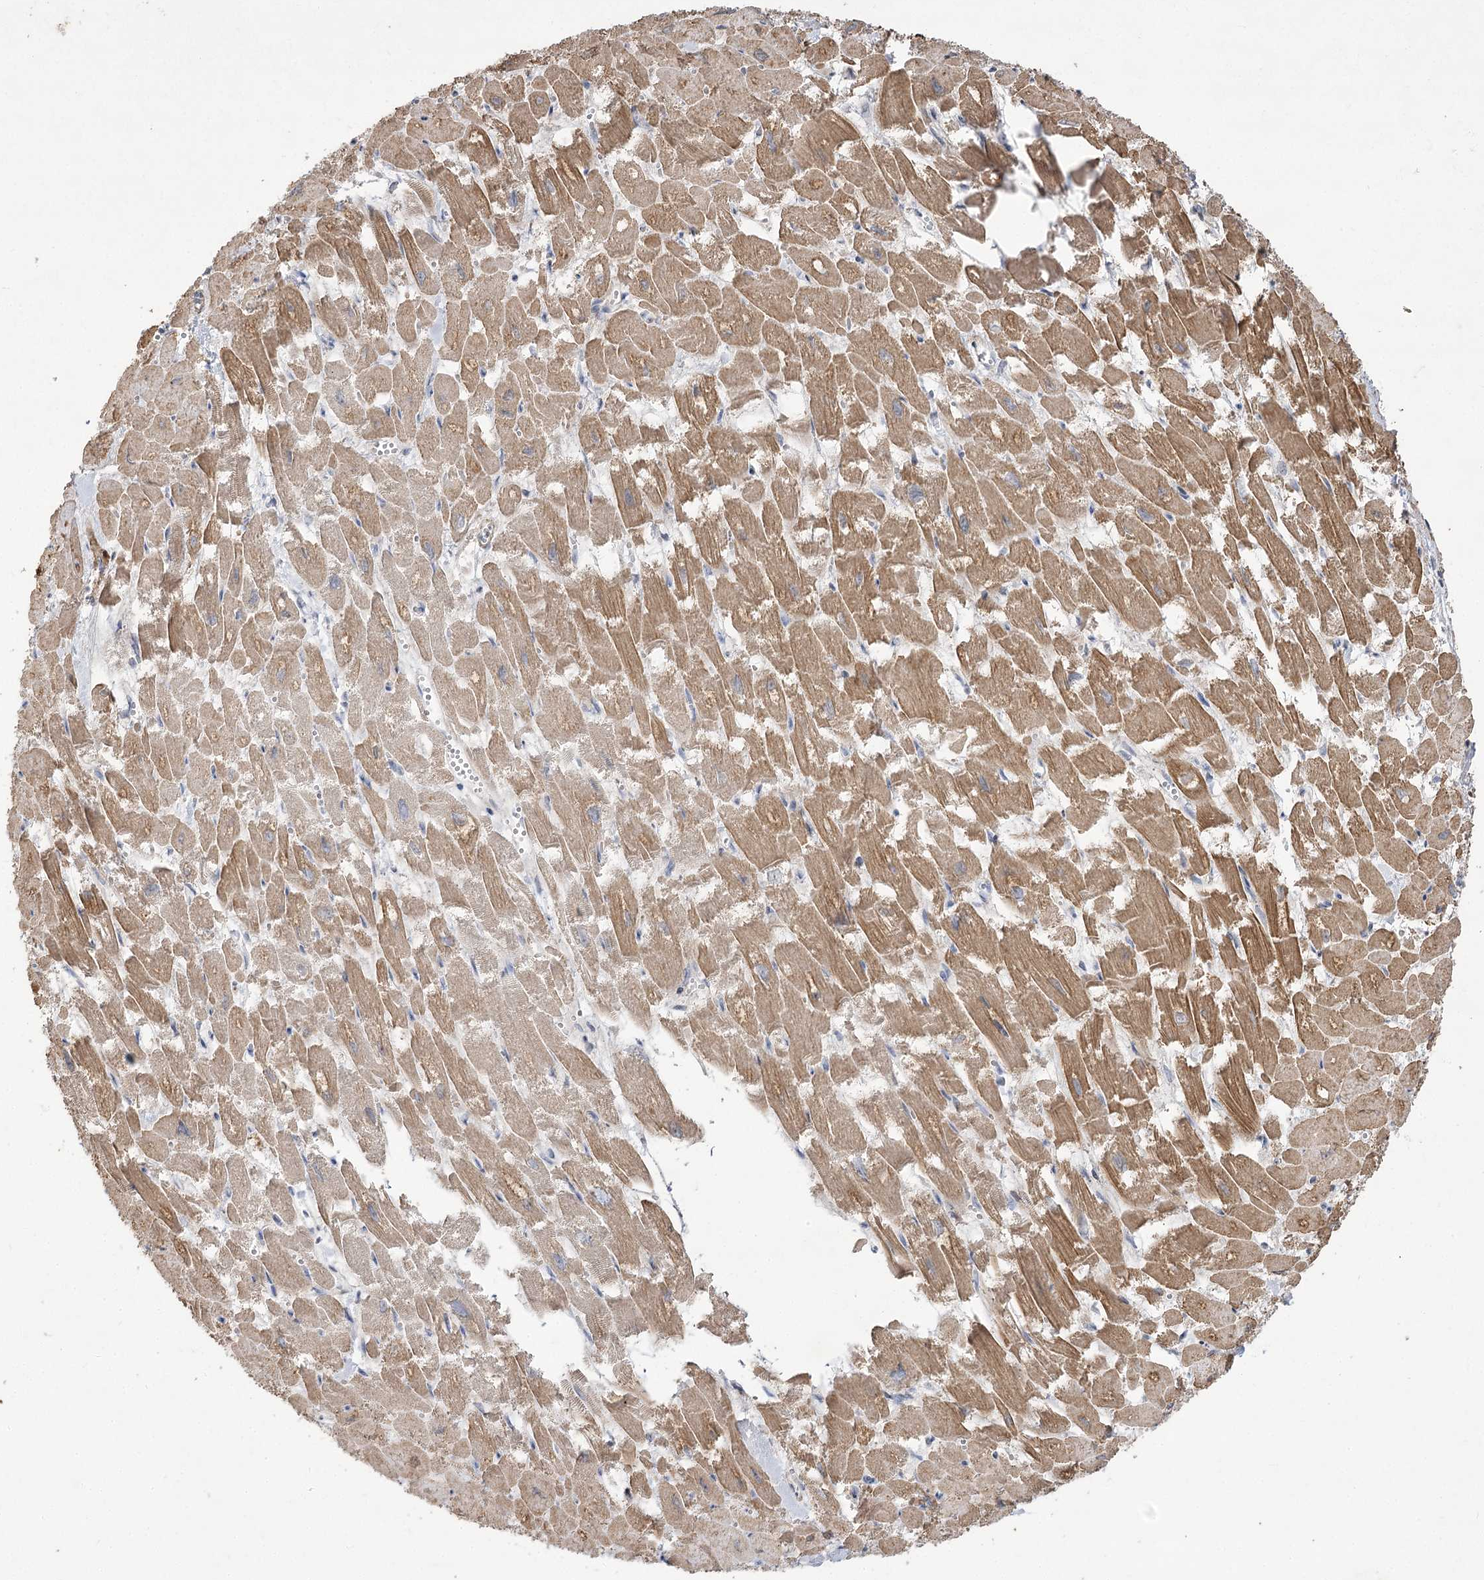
{"staining": {"intensity": "moderate", "quantity": ">75%", "location": "cytoplasmic/membranous"}, "tissue": "heart muscle", "cell_type": "Cardiomyocytes", "image_type": "normal", "snomed": [{"axis": "morphology", "description": "Normal tissue, NOS"}, {"axis": "topography", "description": "Heart"}], "caption": "An image of heart muscle stained for a protein demonstrates moderate cytoplasmic/membranous brown staining in cardiomyocytes. The protein of interest is shown in brown color, while the nuclei are stained blue.", "gene": "RNF24", "patient": {"sex": "male", "age": 54}}